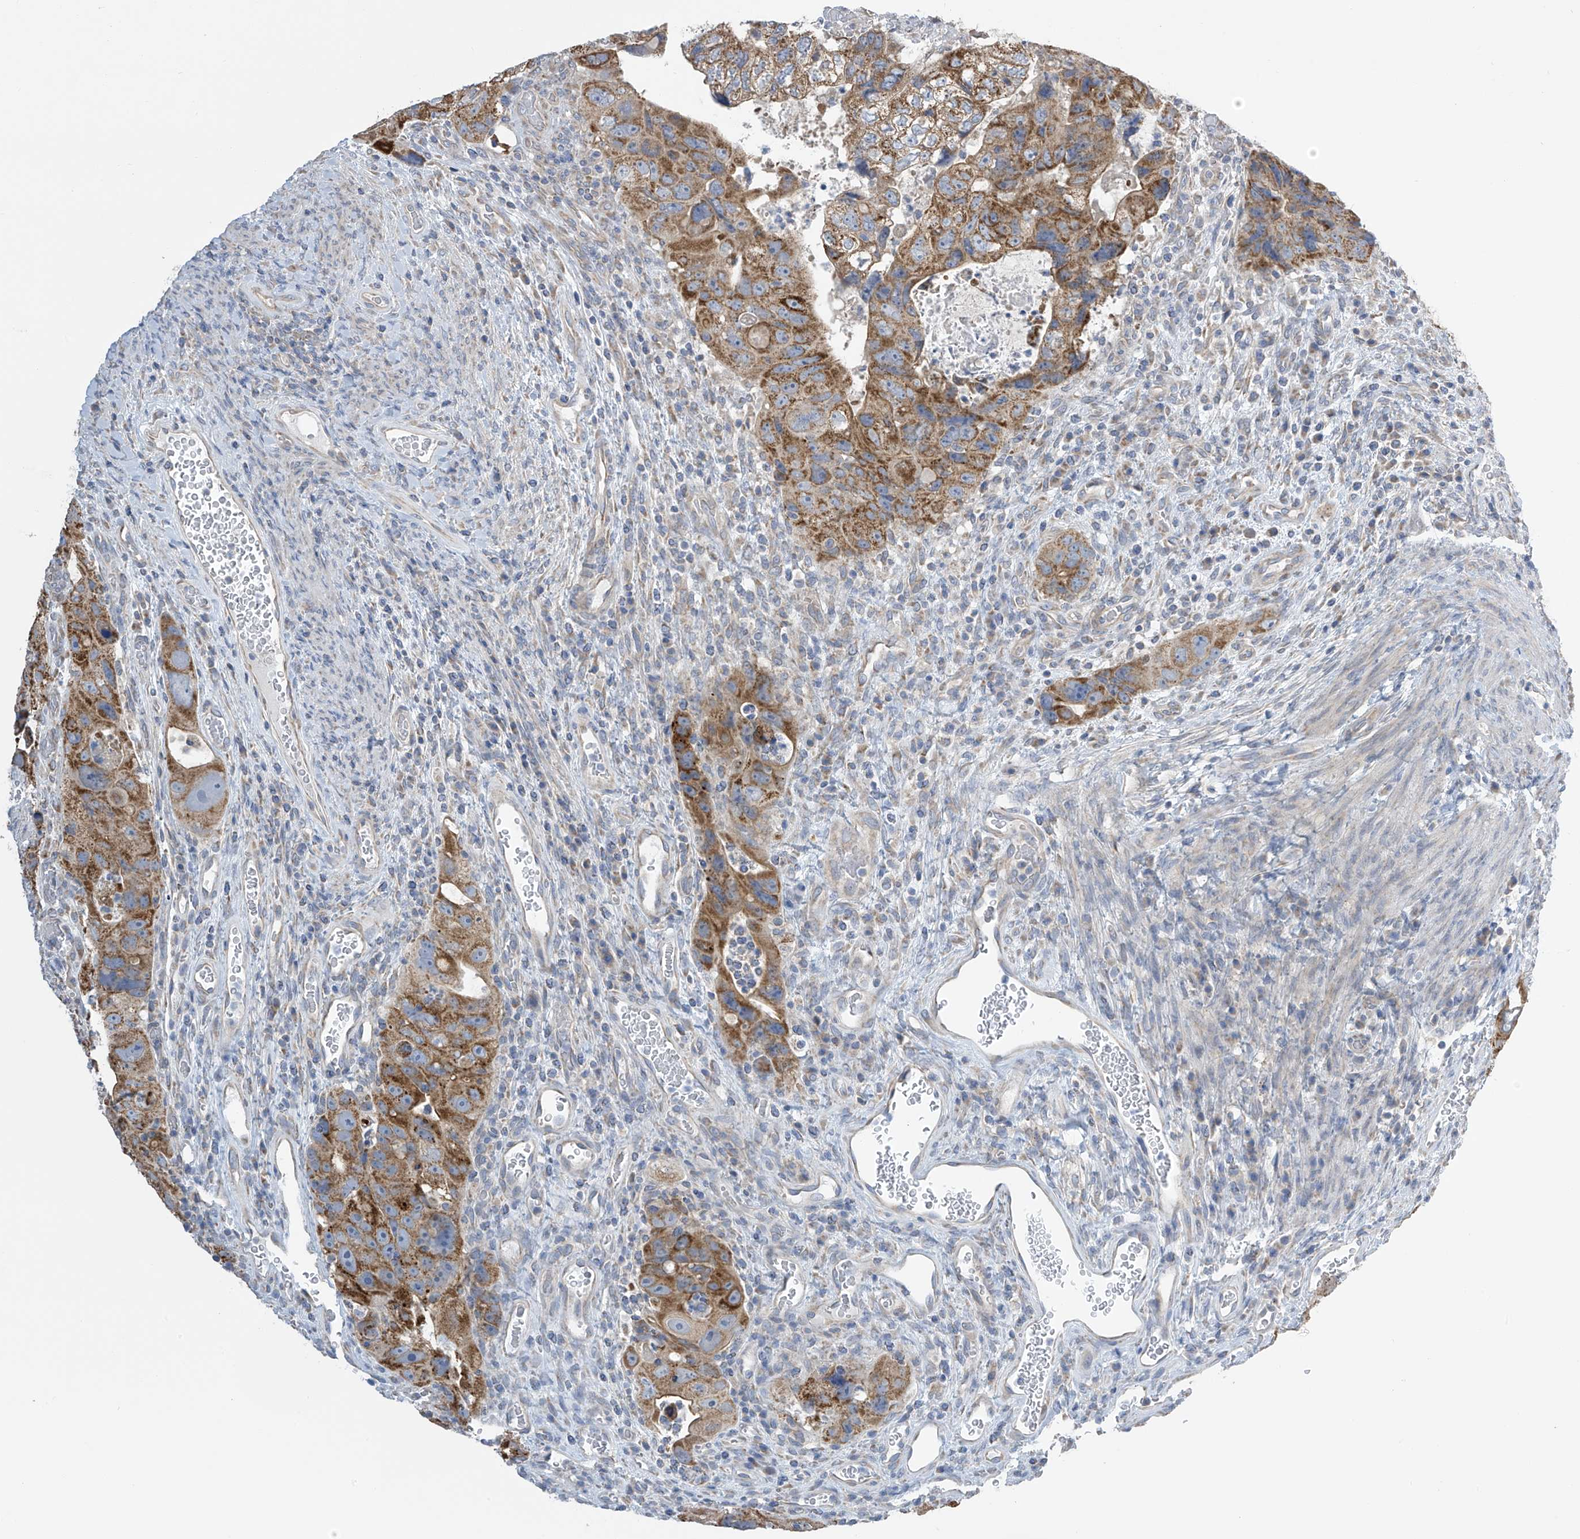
{"staining": {"intensity": "moderate", "quantity": "25%-75%", "location": "cytoplasmic/membranous"}, "tissue": "colorectal cancer", "cell_type": "Tumor cells", "image_type": "cancer", "snomed": [{"axis": "morphology", "description": "Adenocarcinoma, NOS"}, {"axis": "topography", "description": "Rectum"}], "caption": "High-magnification brightfield microscopy of colorectal cancer (adenocarcinoma) stained with DAB (3,3'-diaminobenzidine) (brown) and counterstained with hematoxylin (blue). tumor cells exhibit moderate cytoplasmic/membranous expression is appreciated in about25%-75% of cells.", "gene": "PNPT1", "patient": {"sex": "male", "age": 59}}